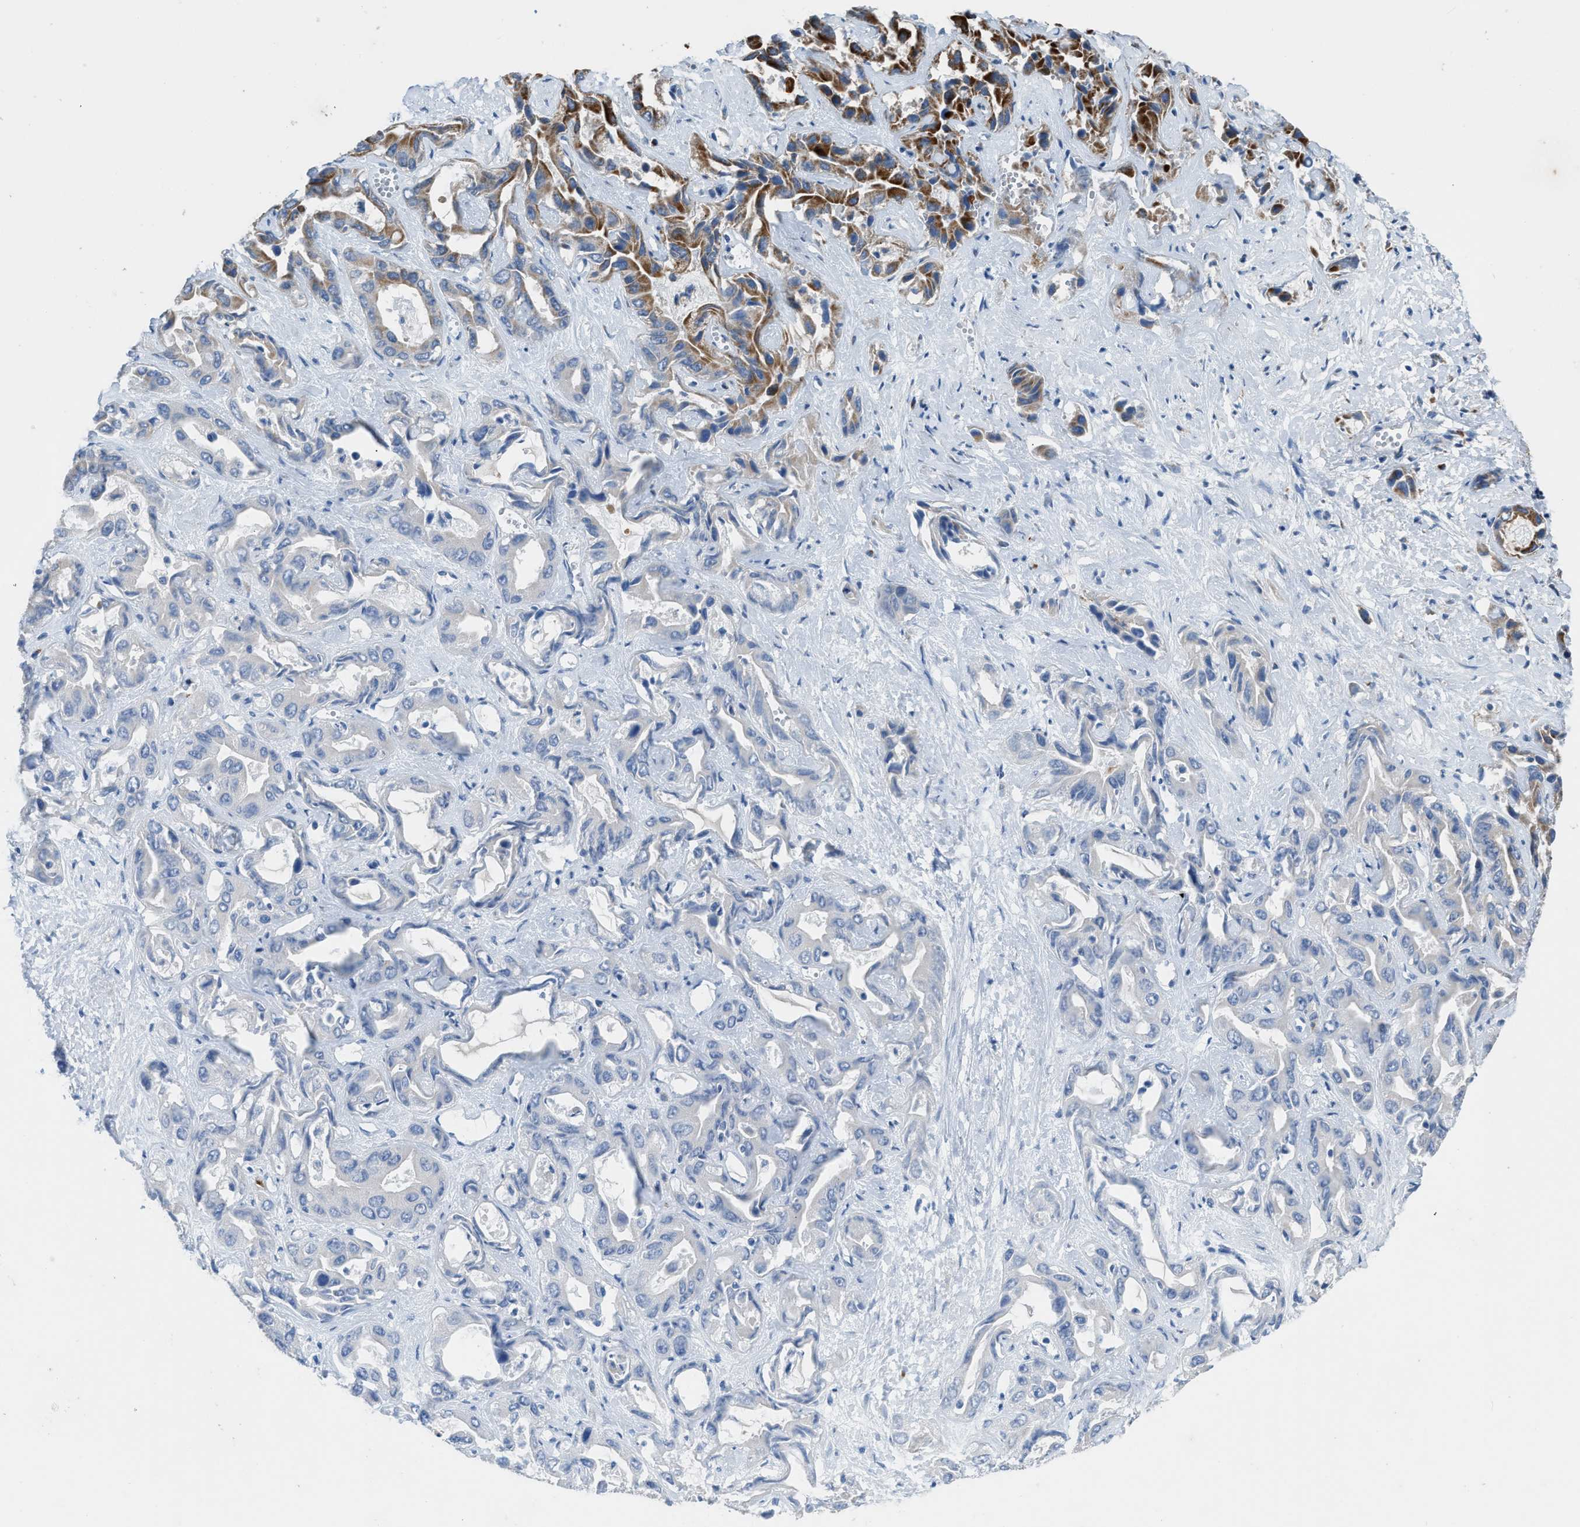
{"staining": {"intensity": "strong", "quantity": "25%-75%", "location": "cytoplasmic/membranous"}, "tissue": "liver cancer", "cell_type": "Tumor cells", "image_type": "cancer", "snomed": [{"axis": "morphology", "description": "Cholangiocarcinoma"}, {"axis": "topography", "description": "Liver"}], "caption": "There is high levels of strong cytoplasmic/membranous staining in tumor cells of liver cancer, as demonstrated by immunohistochemical staining (brown color).", "gene": "ETFB", "patient": {"sex": "female", "age": 52}}